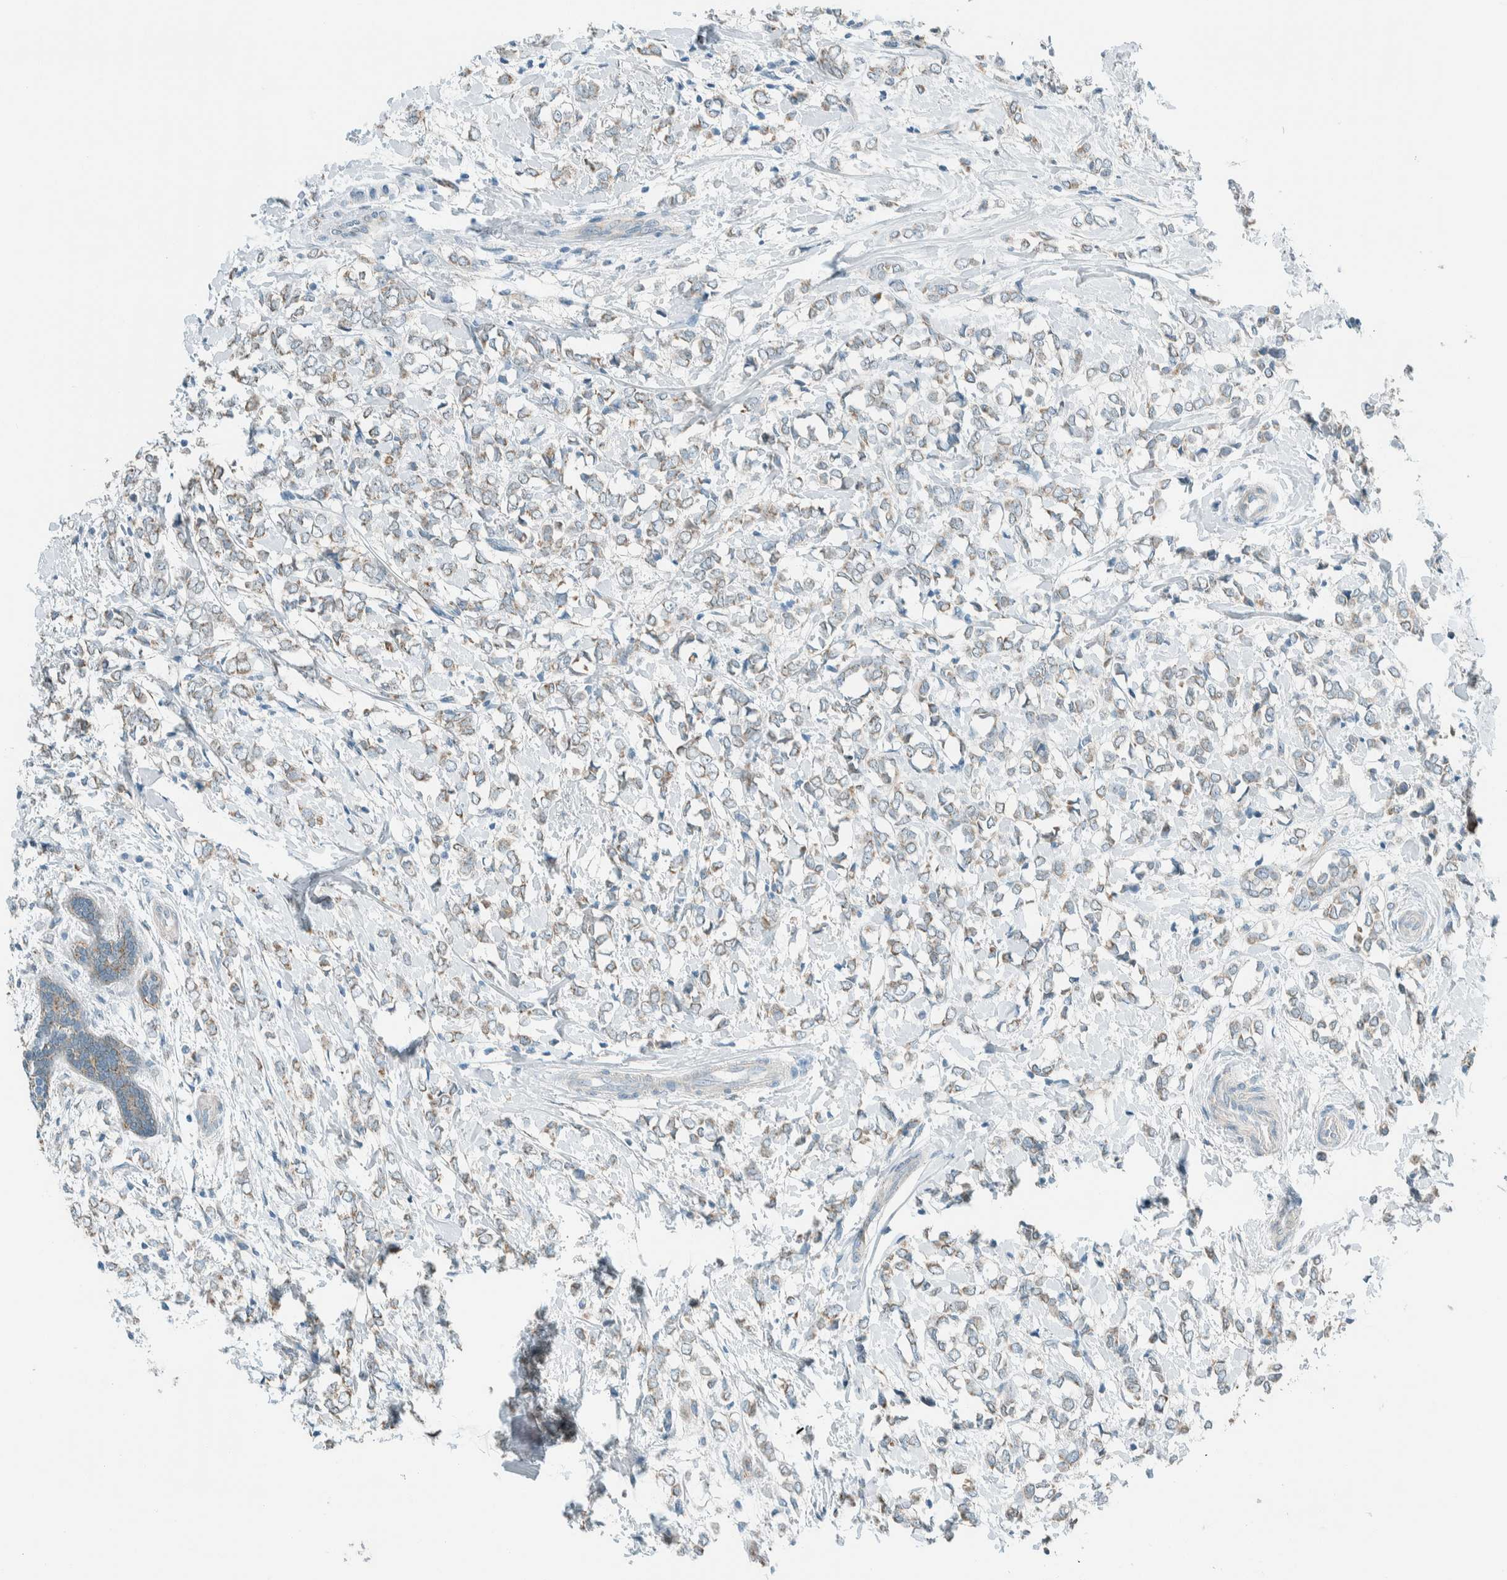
{"staining": {"intensity": "weak", "quantity": ">75%", "location": "cytoplasmic/membranous"}, "tissue": "breast cancer", "cell_type": "Tumor cells", "image_type": "cancer", "snomed": [{"axis": "morphology", "description": "Normal tissue, NOS"}, {"axis": "morphology", "description": "Lobular carcinoma"}, {"axis": "topography", "description": "Breast"}], "caption": "About >75% of tumor cells in human breast cancer (lobular carcinoma) reveal weak cytoplasmic/membranous protein positivity as visualized by brown immunohistochemical staining.", "gene": "ALDH7A1", "patient": {"sex": "female", "age": 47}}